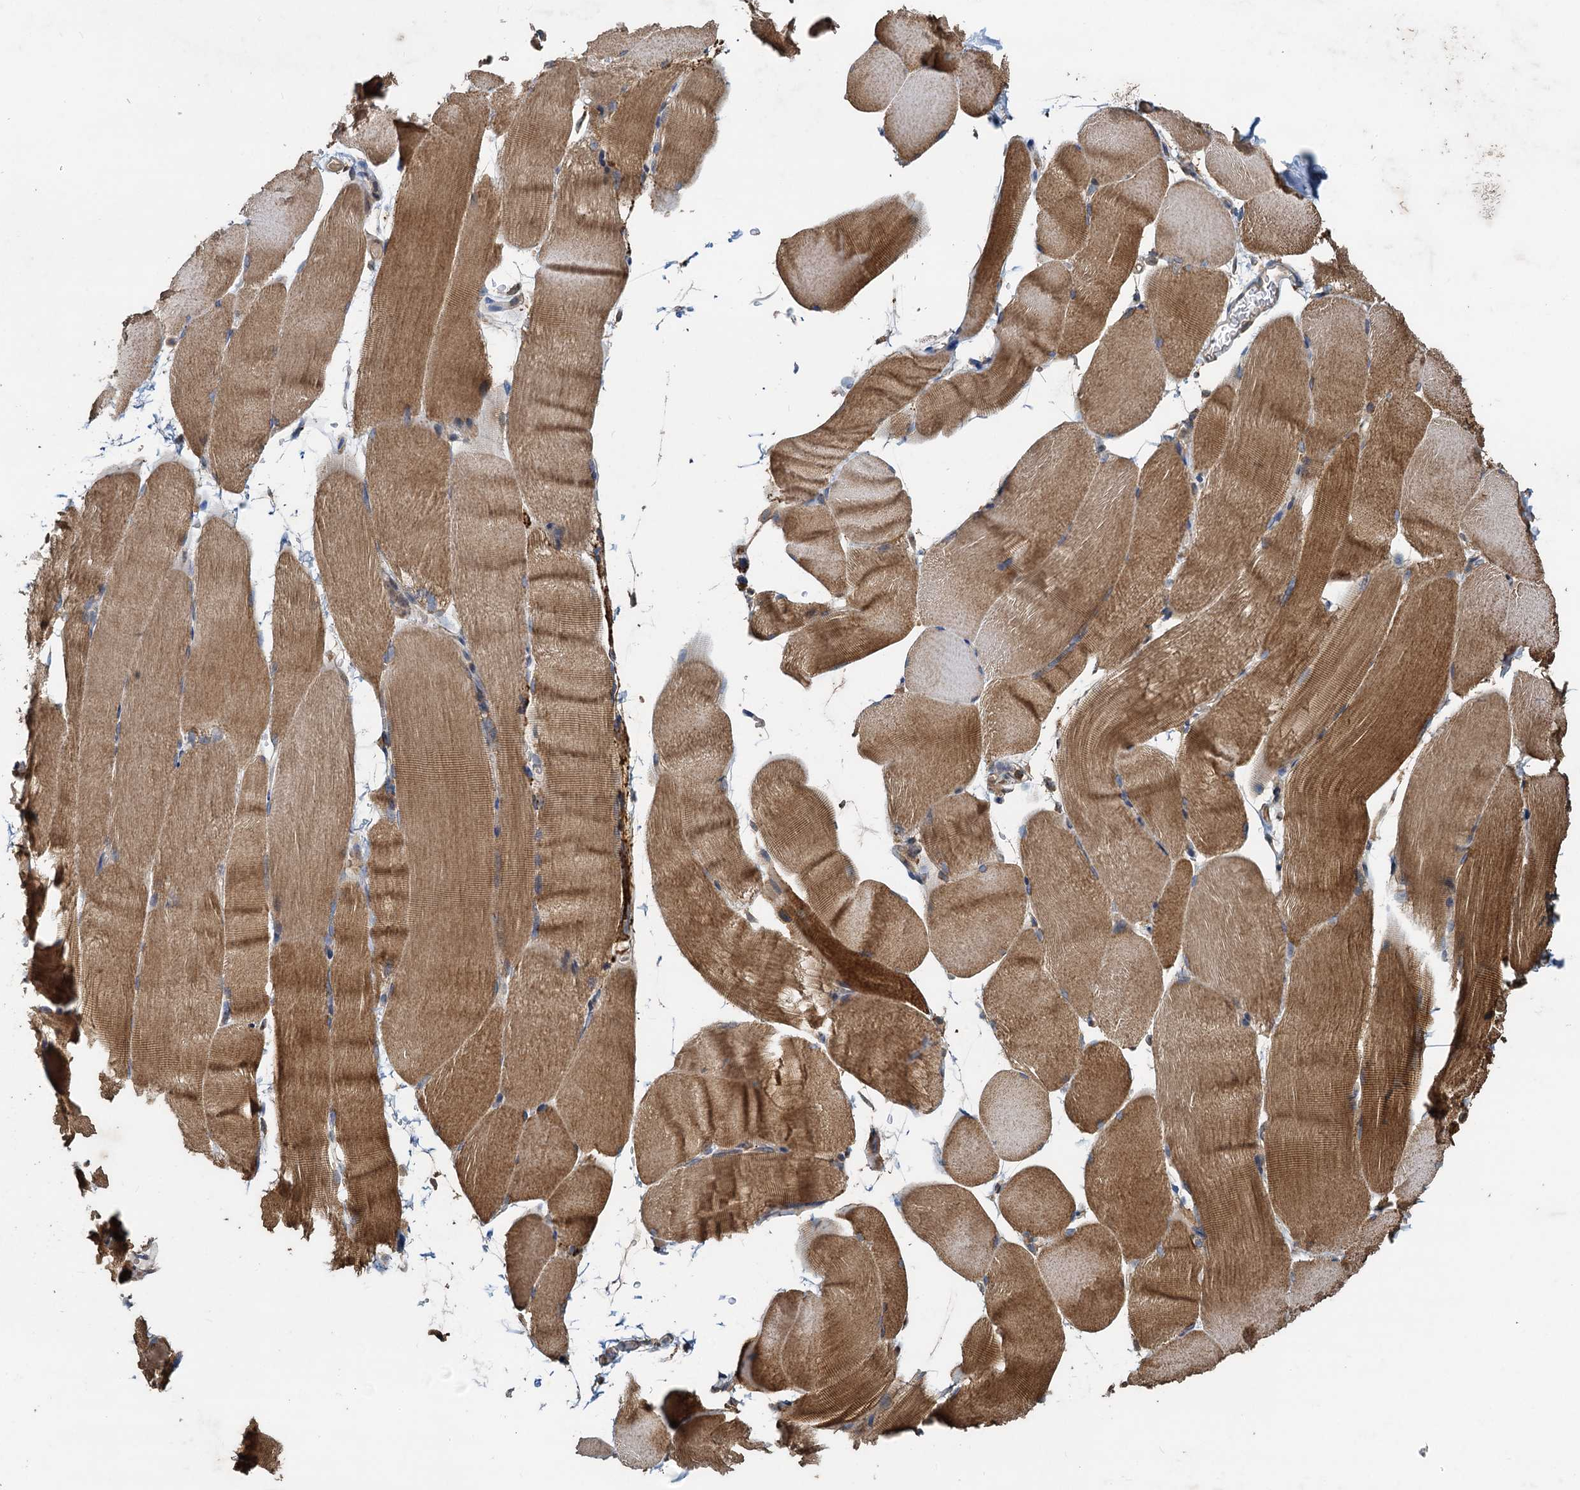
{"staining": {"intensity": "moderate", "quantity": ">75%", "location": "cytoplasmic/membranous"}, "tissue": "skeletal muscle", "cell_type": "Myocytes", "image_type": "normal", "snomed": [{"axis": "morphology", "description": "Normal tissue, NOS"}, {"axis": "topography", "description": "Skeletal muscle"}, {"axis": "topography", "description": "Parathyroid gland"}], "caption": "Immunohistochemical staining of benign skeletal muscle demonstrates >75% levels of moderate cytoplasmic/membranous protein positivity in about >75% of myocytes.", "gene": "HYI", "patient": {"sex": "female", "age": 37}}